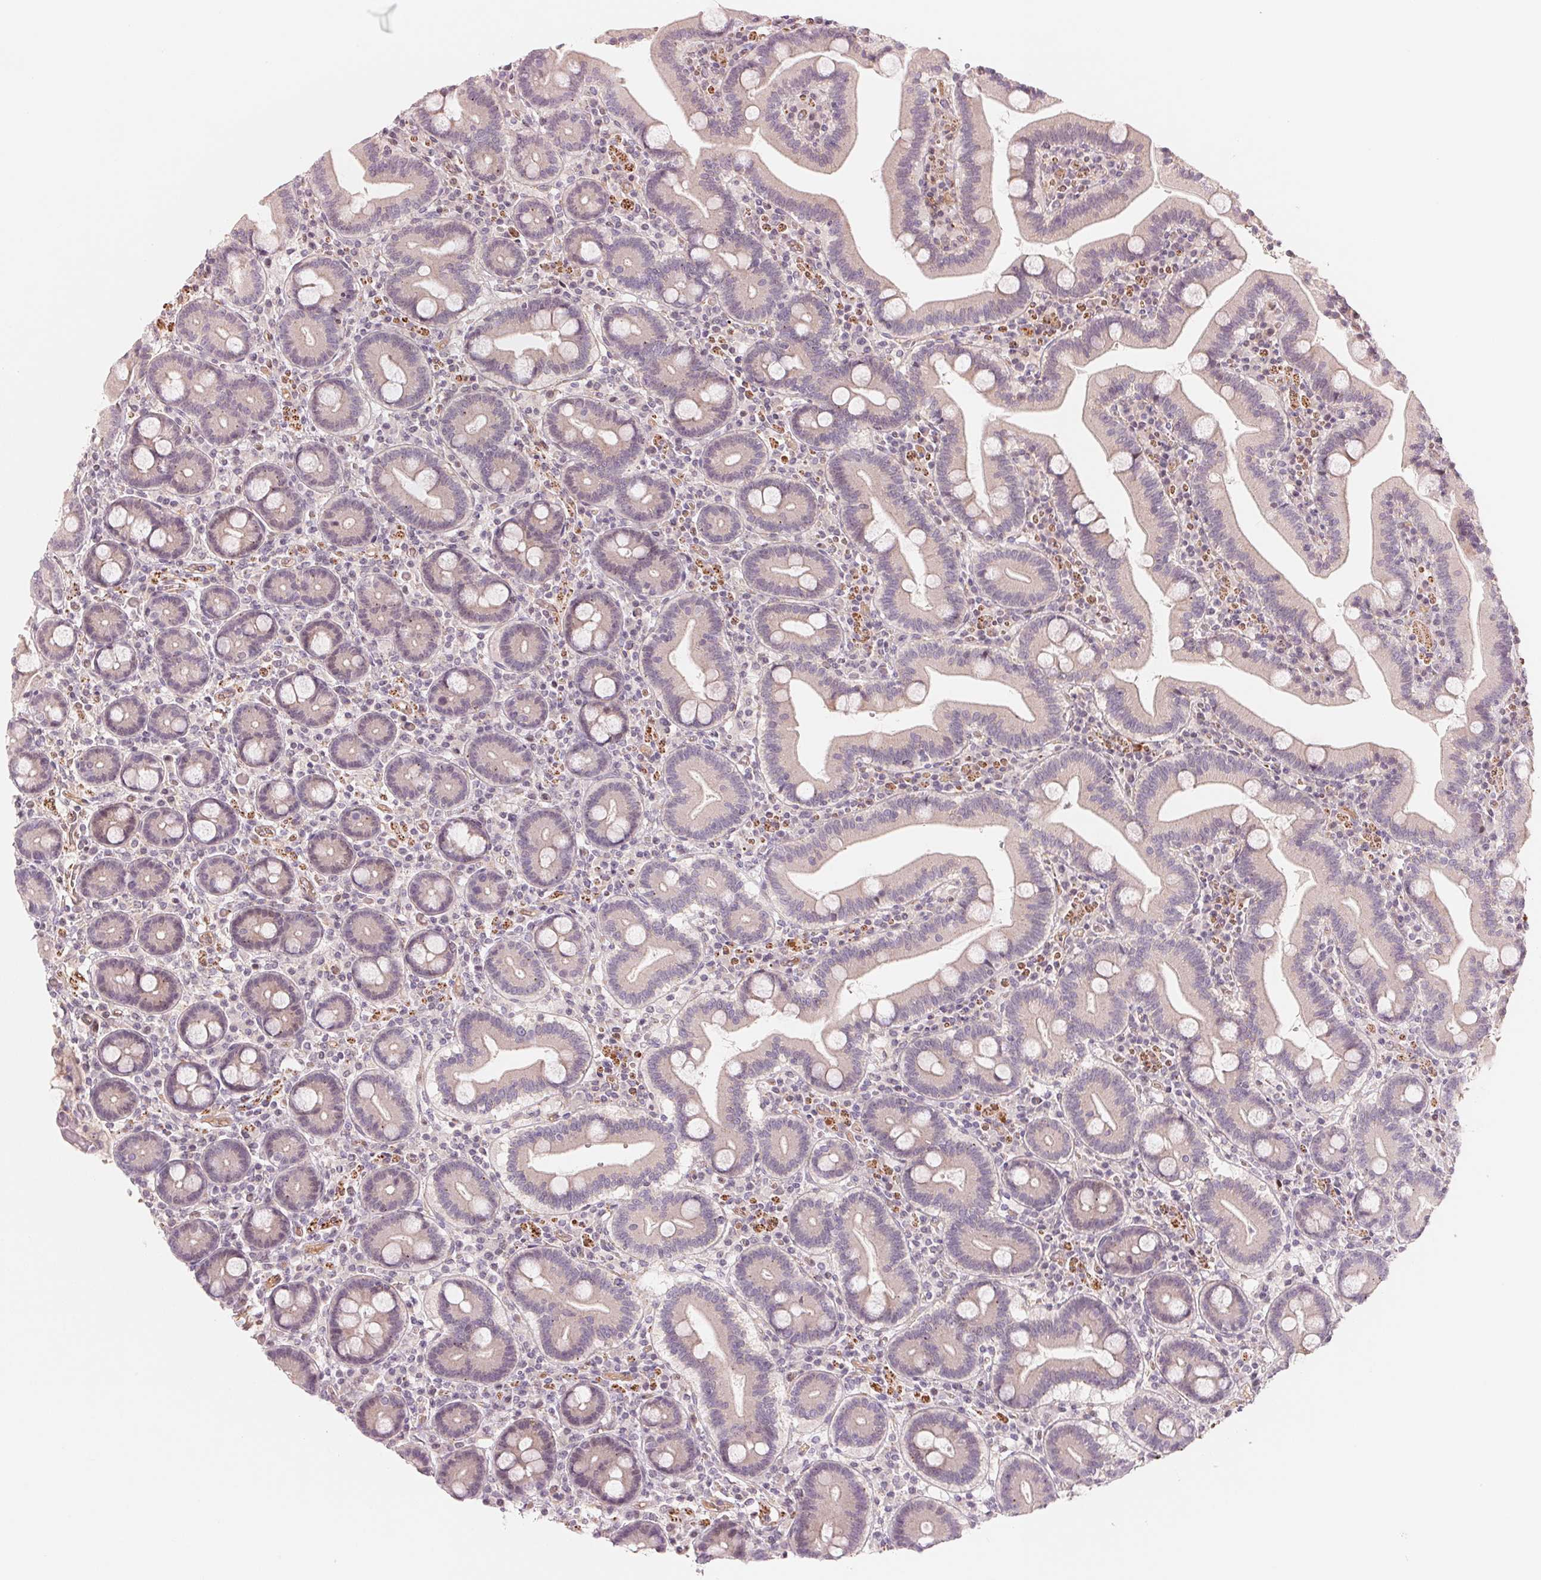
{"staining": {"intensity": "moderate", "quantity": "25%-75%", "location": "cytoplasmic/membranous"}, "tissue": "duodenum", "cell_type": "Glandular cells", "image_type": "normal", "snomed": [{"axis": "morphology", "description": "Normal tissue, NOS"}, {"axis": "topography", "description": "Duodenum"}], "caption": "Immunohistochemistry (IHC) image of normal duodenum: duodenum stained using immunohistochemistry (IHC) displays medium levels of moderate protein expression localized specifically in the cytoplasmic/membranous of glandular cells, appearing as a cytoplasmic/membranous brown color.", "gene": "SLC17A4", "patient": {"sex": "female", "age": 62}}